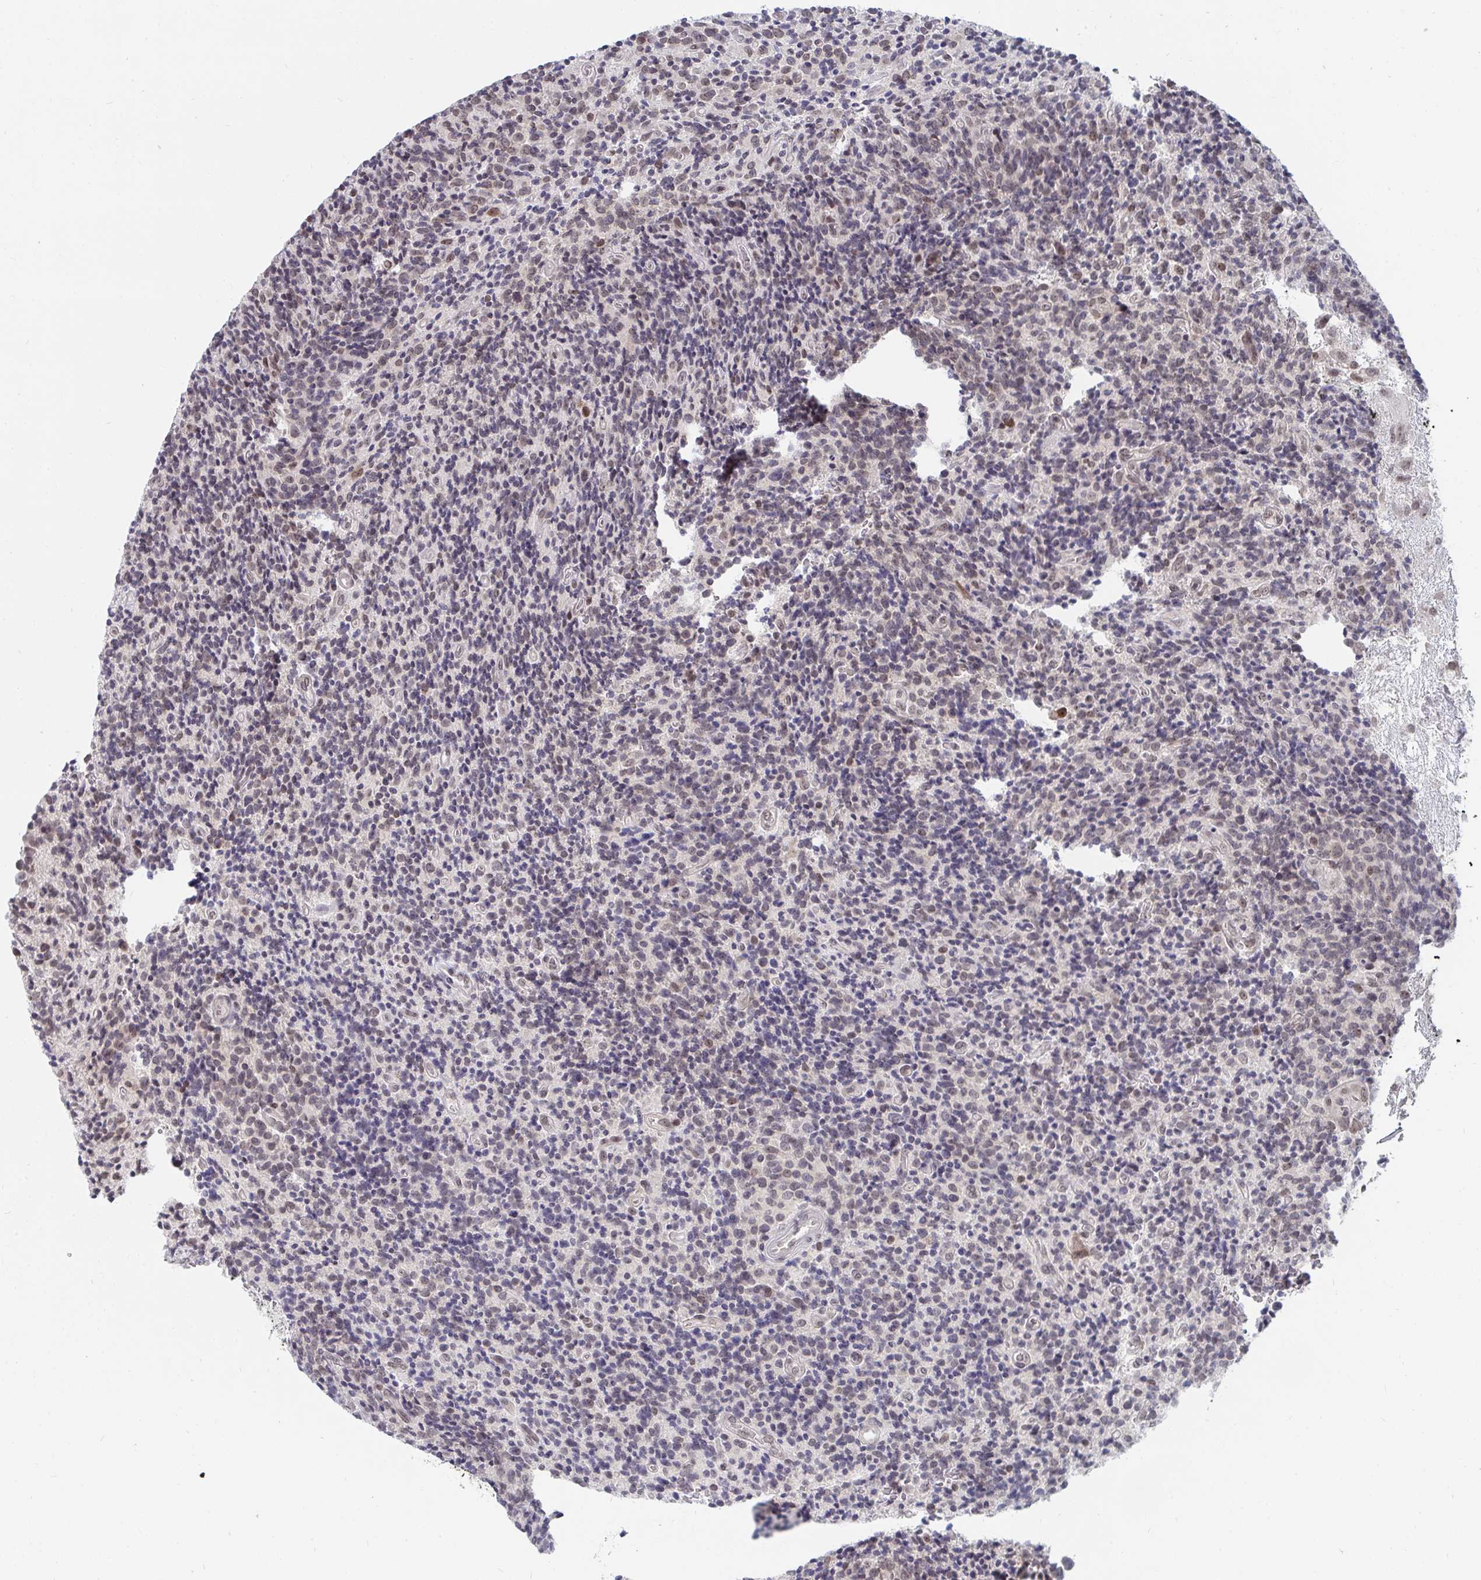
{"staining": {"intensity": "weak", "quantity": "<25%", "location": "nuclear"}, "tissue": "glioma", "cell_type": "Tumor cells", "image_type": "cancer", "snomed": [{"axis": "morphology", "description": "Glioma, malignant, High grade"}, {"axis": "topography", "description": "Brain"}], "caption": "This is an immunohistochemistry histopathology image of malignant glioma (high-grade). There is no expression in tumor cells.", "gene": "TRIP12", "patient": {"sex": "male", "age": 76}}